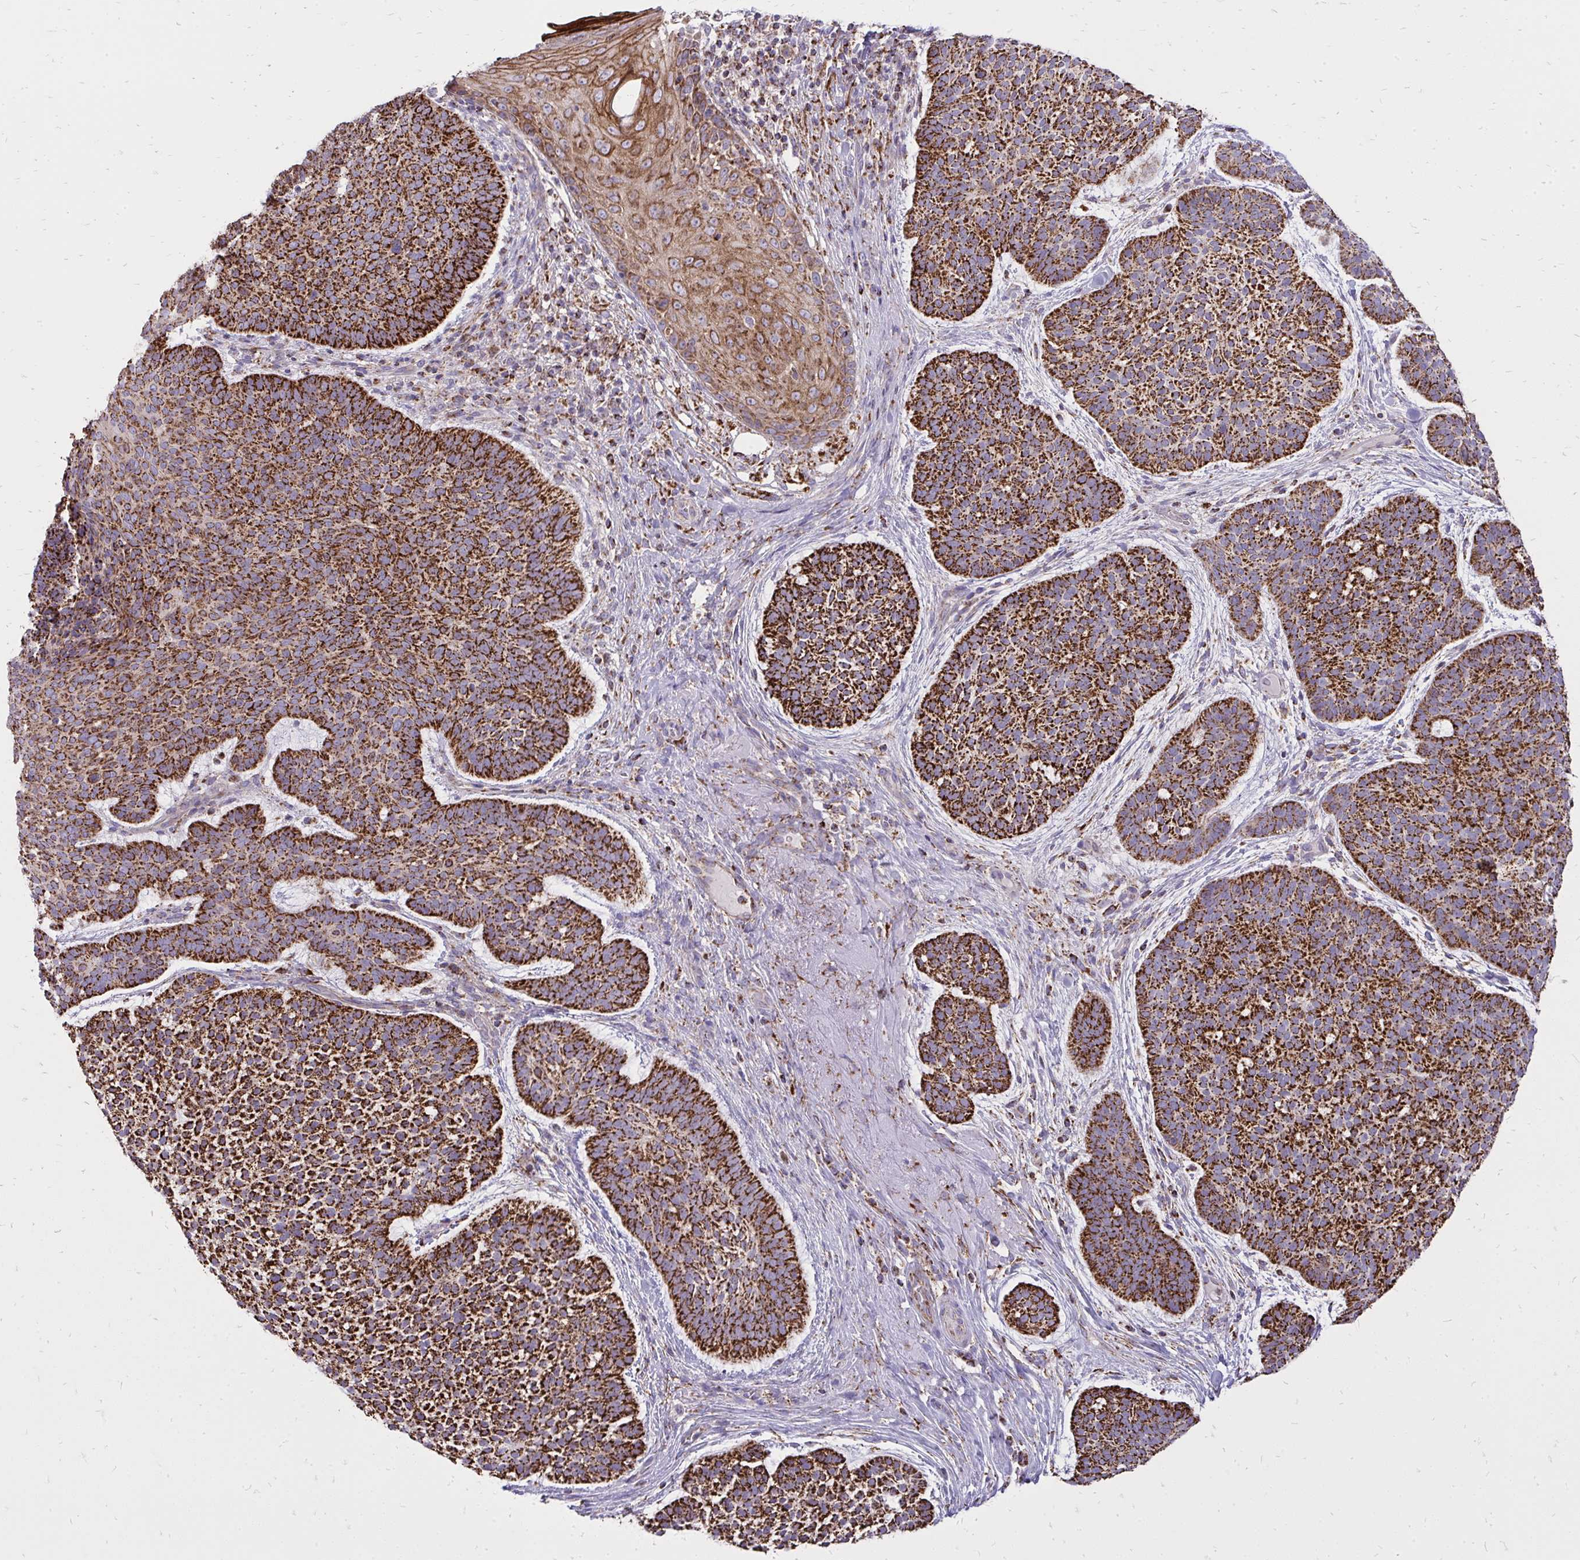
{"staining": {"intensity": "strong", "quantity": ">75%", "location": "cytoplasmic/membranous"}, "tissue": "skin cancer", "cell_type": "Tumor cells", "image_type": "cancer", "snomed": [{"axis": "morphology", "description": "Basal cell carcinoma"}, {"axis": "topography", "description": "Skin"}, {"axis": "topography", "description": "Skin of face"}], "caption": "DAB immunohistochemical staining of human basal cell carcinoma (skin) displays strong cytoplasmic/membranous protein staining in approximately >75% of tumor cells.", "gene": "SPTBN2", "patient": {"sex": "male", "age": 73}}